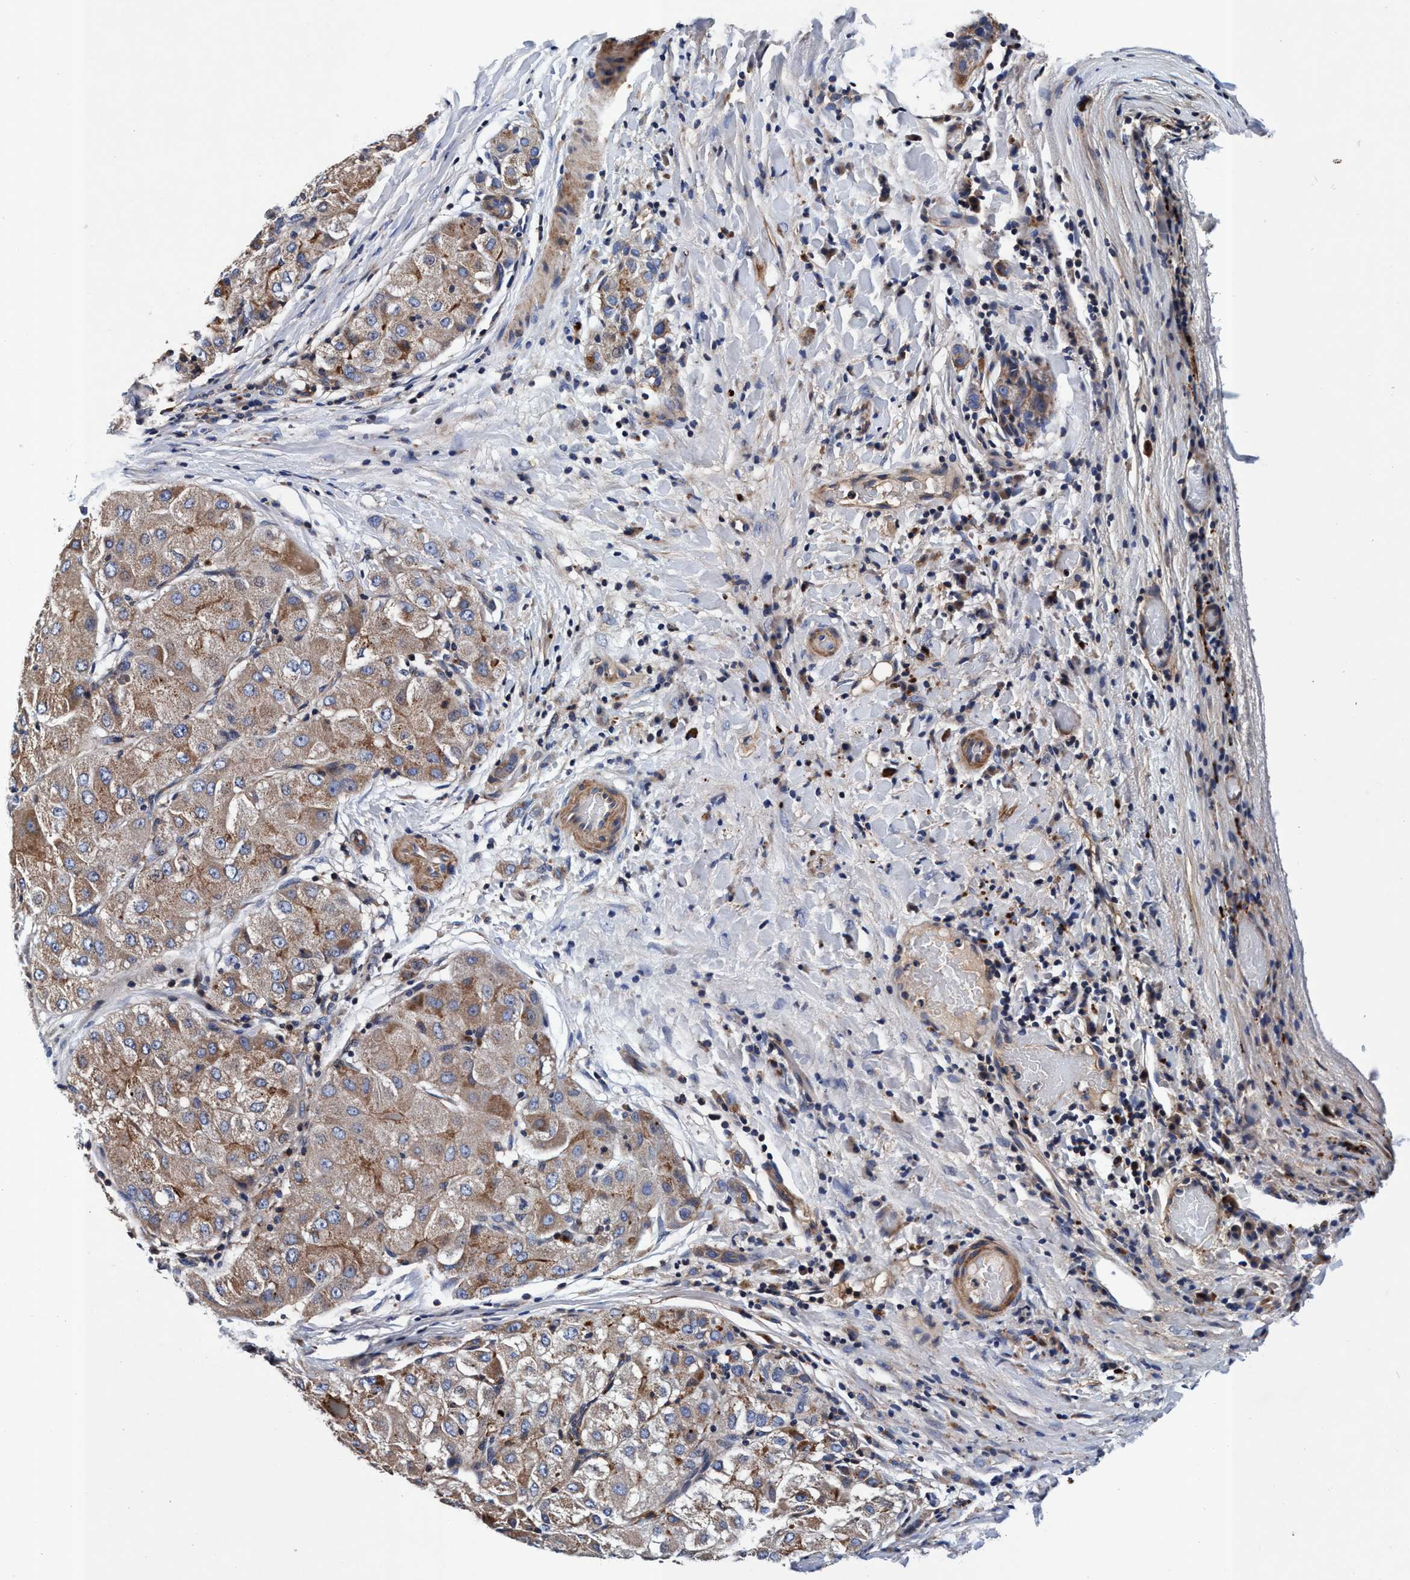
{"staining": {"intensity": "moderate", "quantity": ">75%", "location": "cytoplasmic/membranous"}, "tissue": "liver cancer", "cell_type": "Tumor cells", "image_type": "cancer", "snomed": [{"axis": "morphology", "description": "Carcinoma, Hepatocellular, NOS"}, {"axis": "topography", "description": "Liver"}], "caption": "Tumor cells reveal moderate cytoplasmic/membranous expression in about >75% of cells in liver cancer.", "gene": "RNF208", "patient": {"sex": "male", "age": 80}}